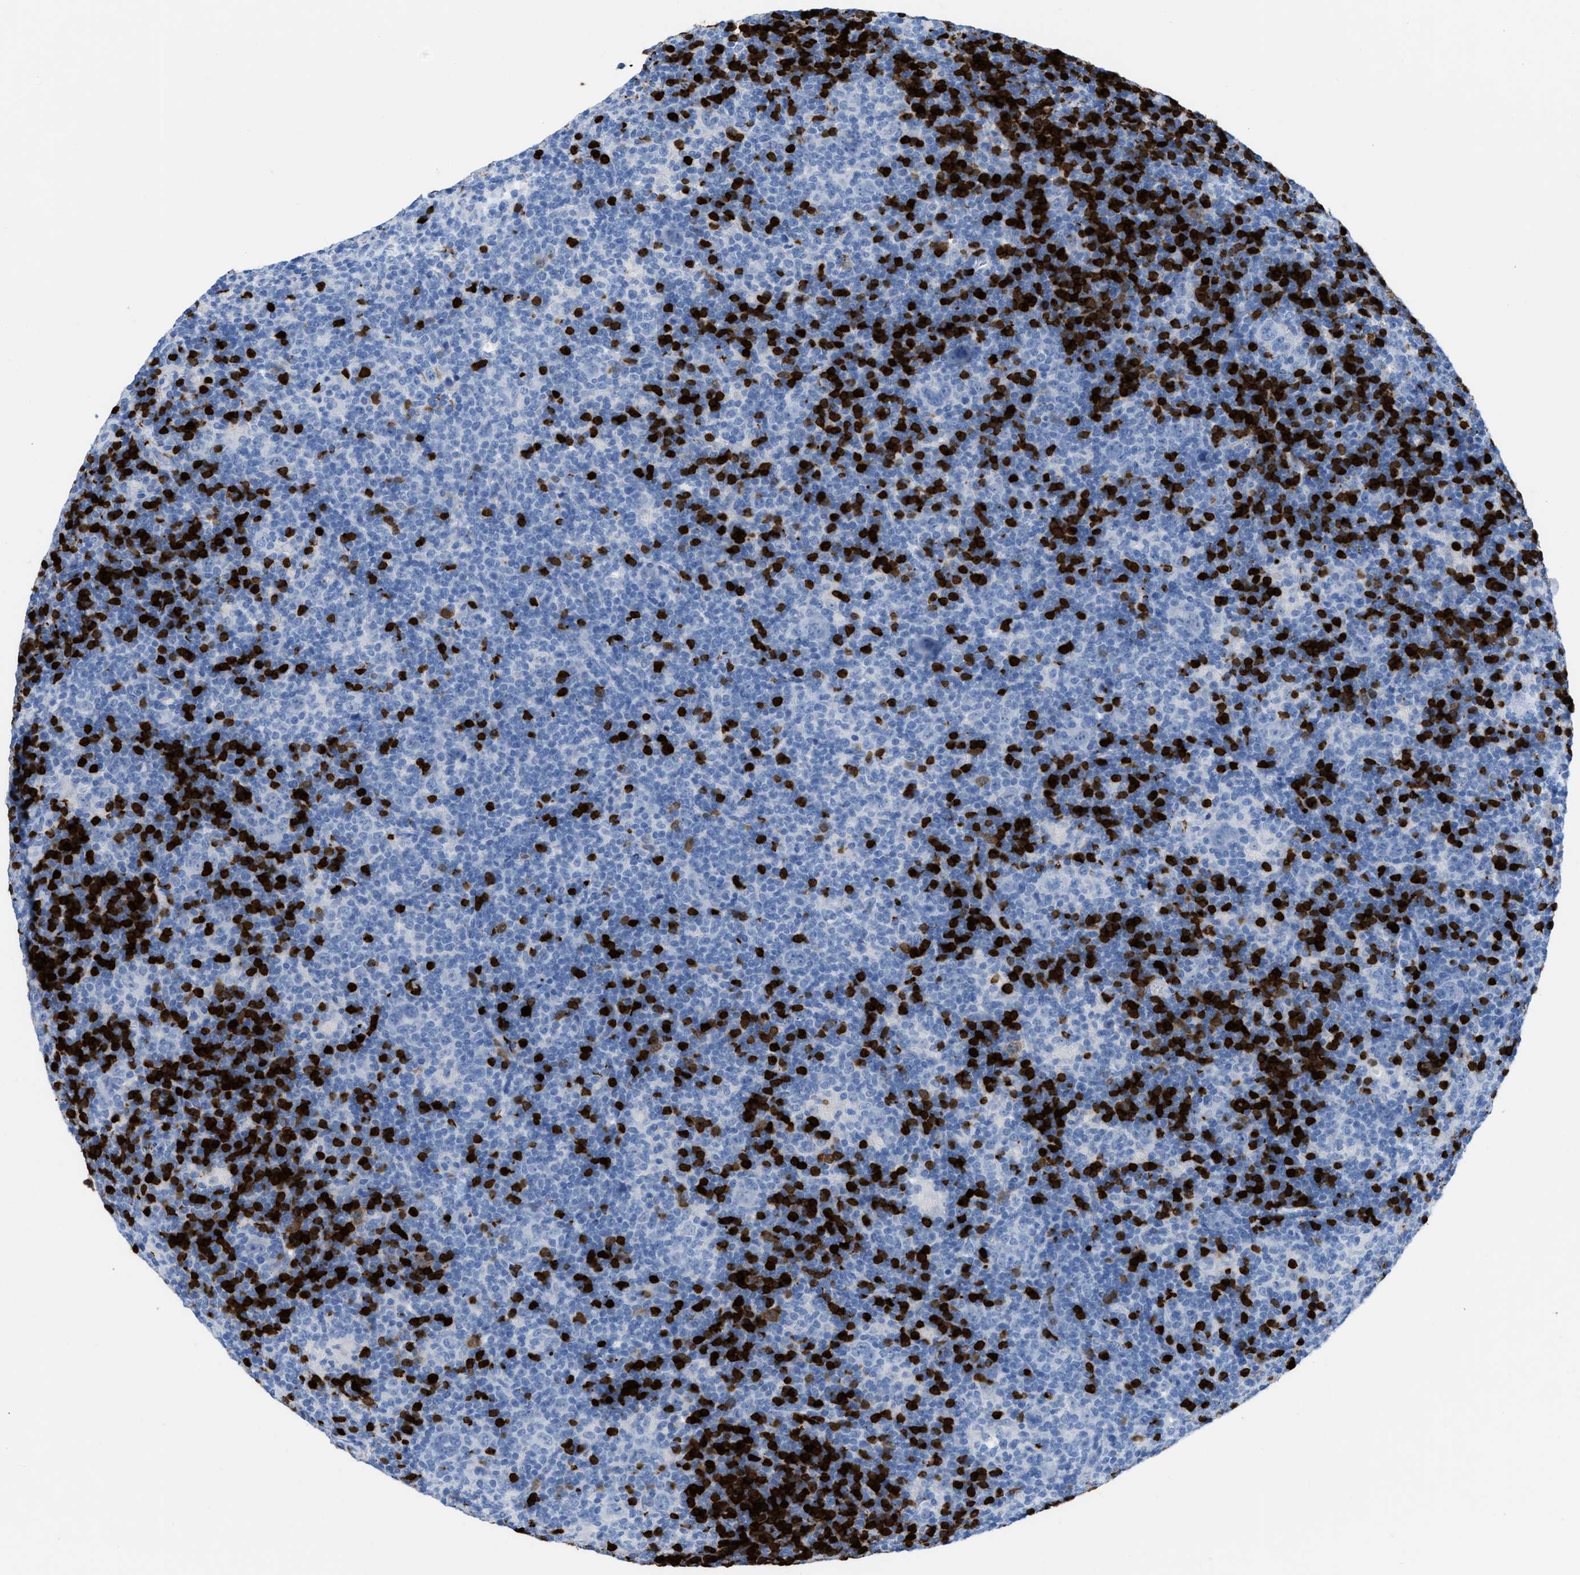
{"staining": {"intensity": "negative", "quantity": "none", "location": "none"}, "tissue": "lymphoma", "cell_type": "Tumor cells", "image_type": "cancer", "snomed": [{"axis": "morphology", "description": "Hodgkin's disease, NOS"}, {"axis": "topography", "description": "Lymph node"}], "caption": "High power microscopy image of an immunohistochemistry (IHC) histopathology image of Hodgkin's disease, revealing no significant staining in tumor cells.", "gene": "TCL1A", "patient": {"sex": "female", "age": 57}}